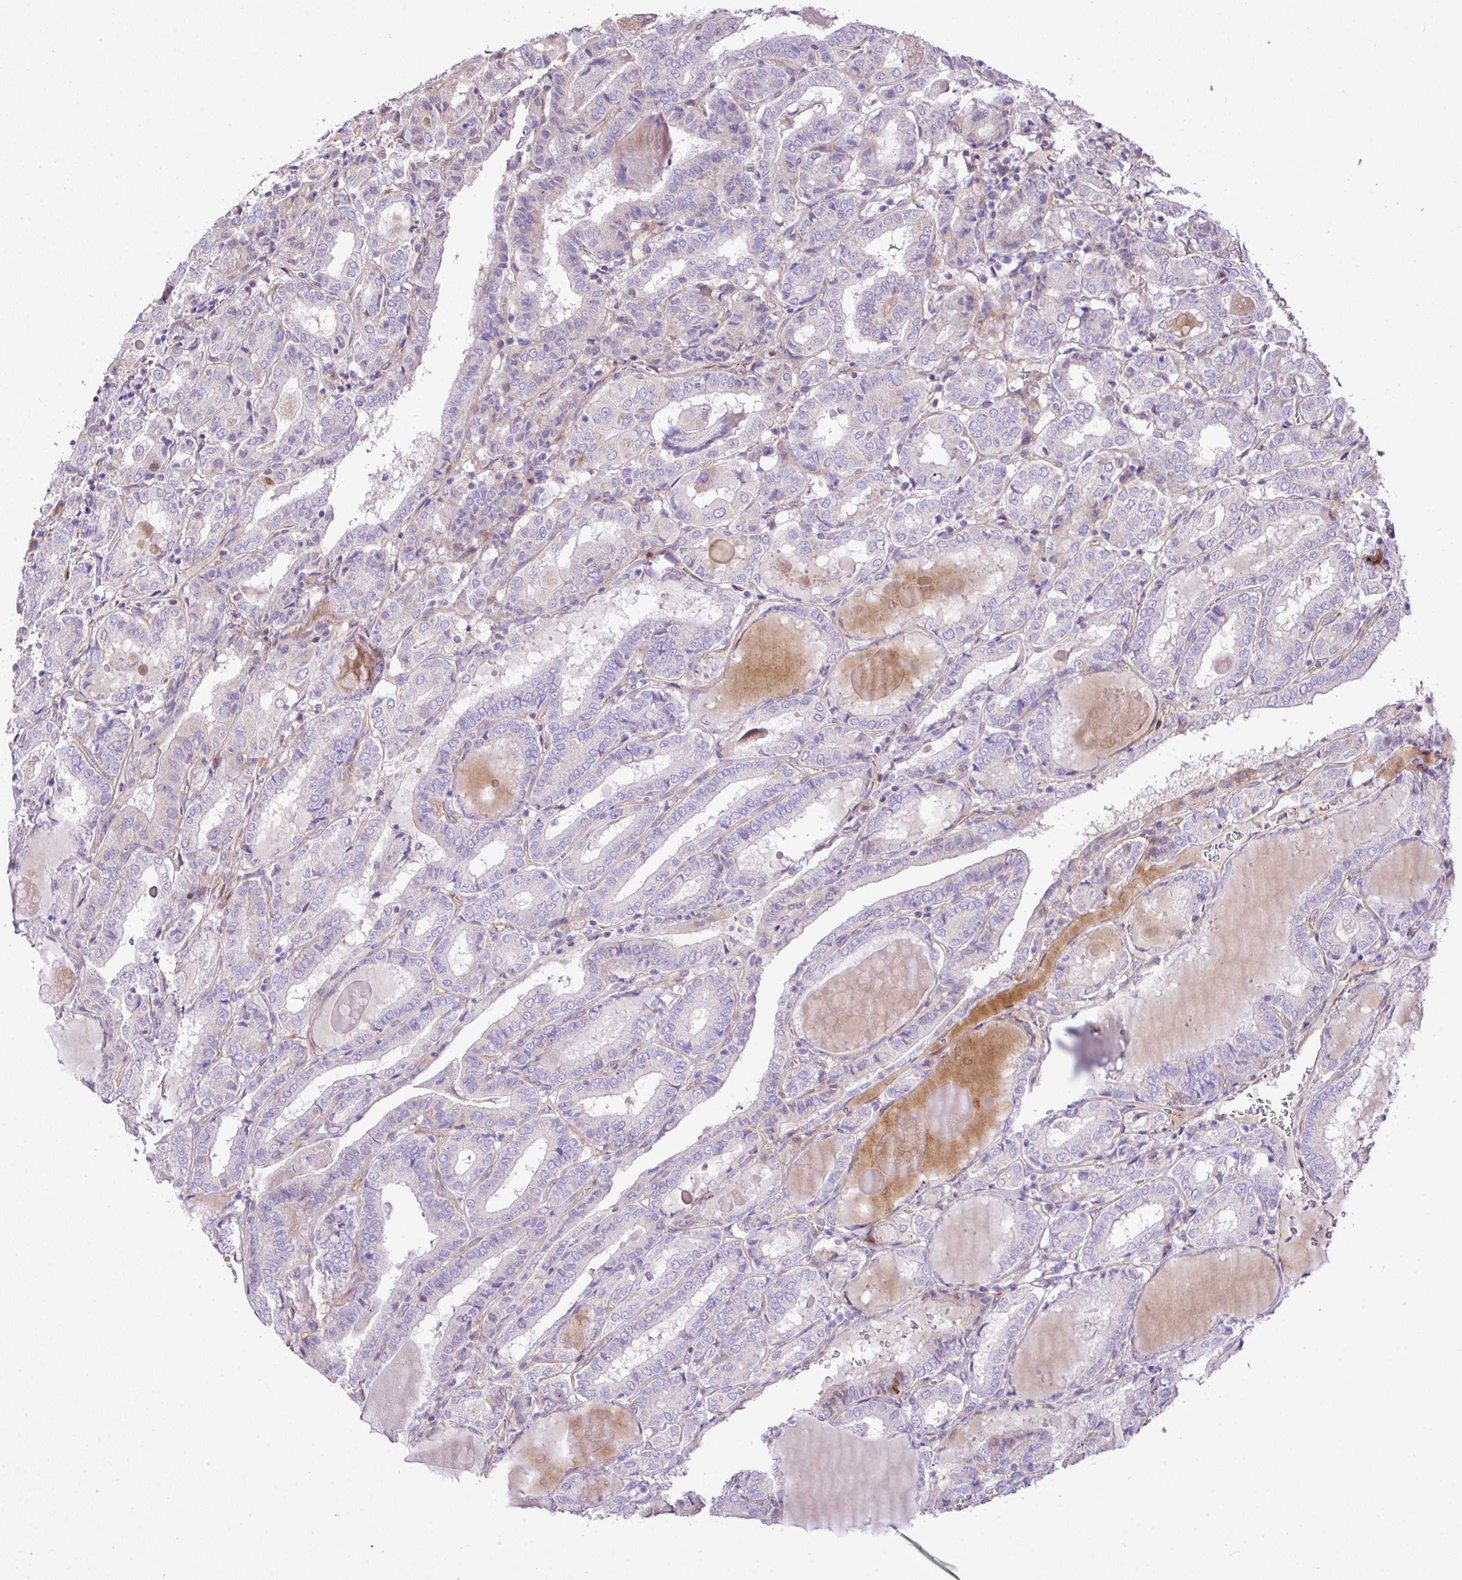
{"staining": {"intensity": "negative", "quantity": "none", "location": "none"}, "tissue": "thyroid cancer", "cell_type": "Tumor cells", "image_type": "cancer", "snomed": [{"axis": "morphology", "description": "Papillary adenocarcinoma, NOS"}, {"axis": "topography", "description": "Thyroid gland"}], "caption": "This photomicrograph is of papillary adenocarcinoma (thyroid) stained with immunohistochemistry (IHC) to label a protein in brown with the nuclei are counter-stained blue. There is no staining in tumor cells.", "gene": "CTXN2", "patient": {"sex": "female", "age": 72}}